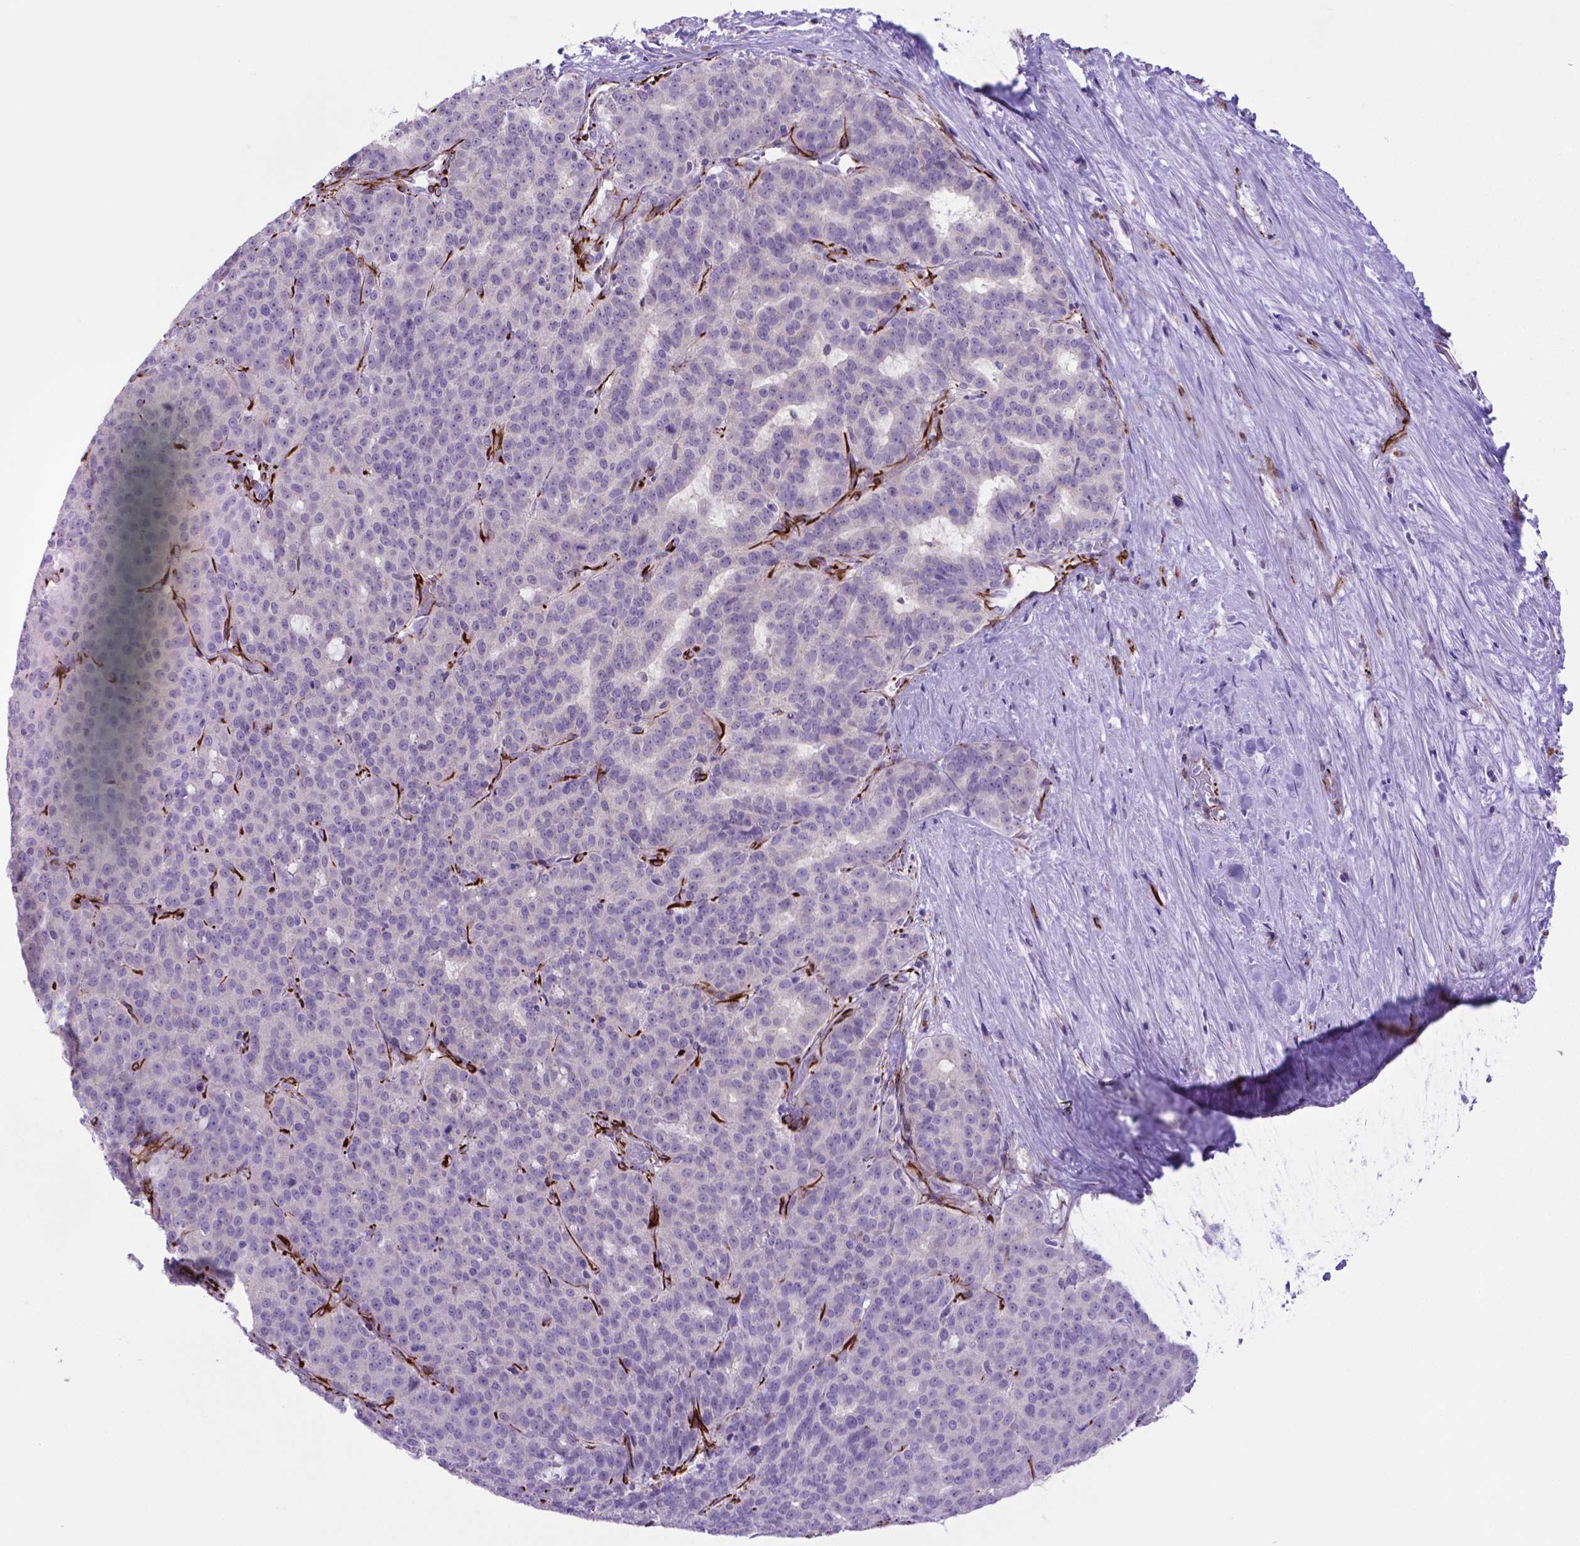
{"staining": {"intensity": "negative", "quantity": "none", "location": "none"}, "tissue": "liver cancer", "cell_type": "Tumor cells", "image_type": "cancer", "snomed": [{"axis": "morphology", "description": "Cholangiocarcinoma"}, {"axis": "topography", "description": "Liver"}], "caption": "Protein analysis of liver cholangiocarcinoma exhibits no significant staining in tumor cells.", "gene": "LZTR1", "patient": {"sex": "female", "age": 47}}